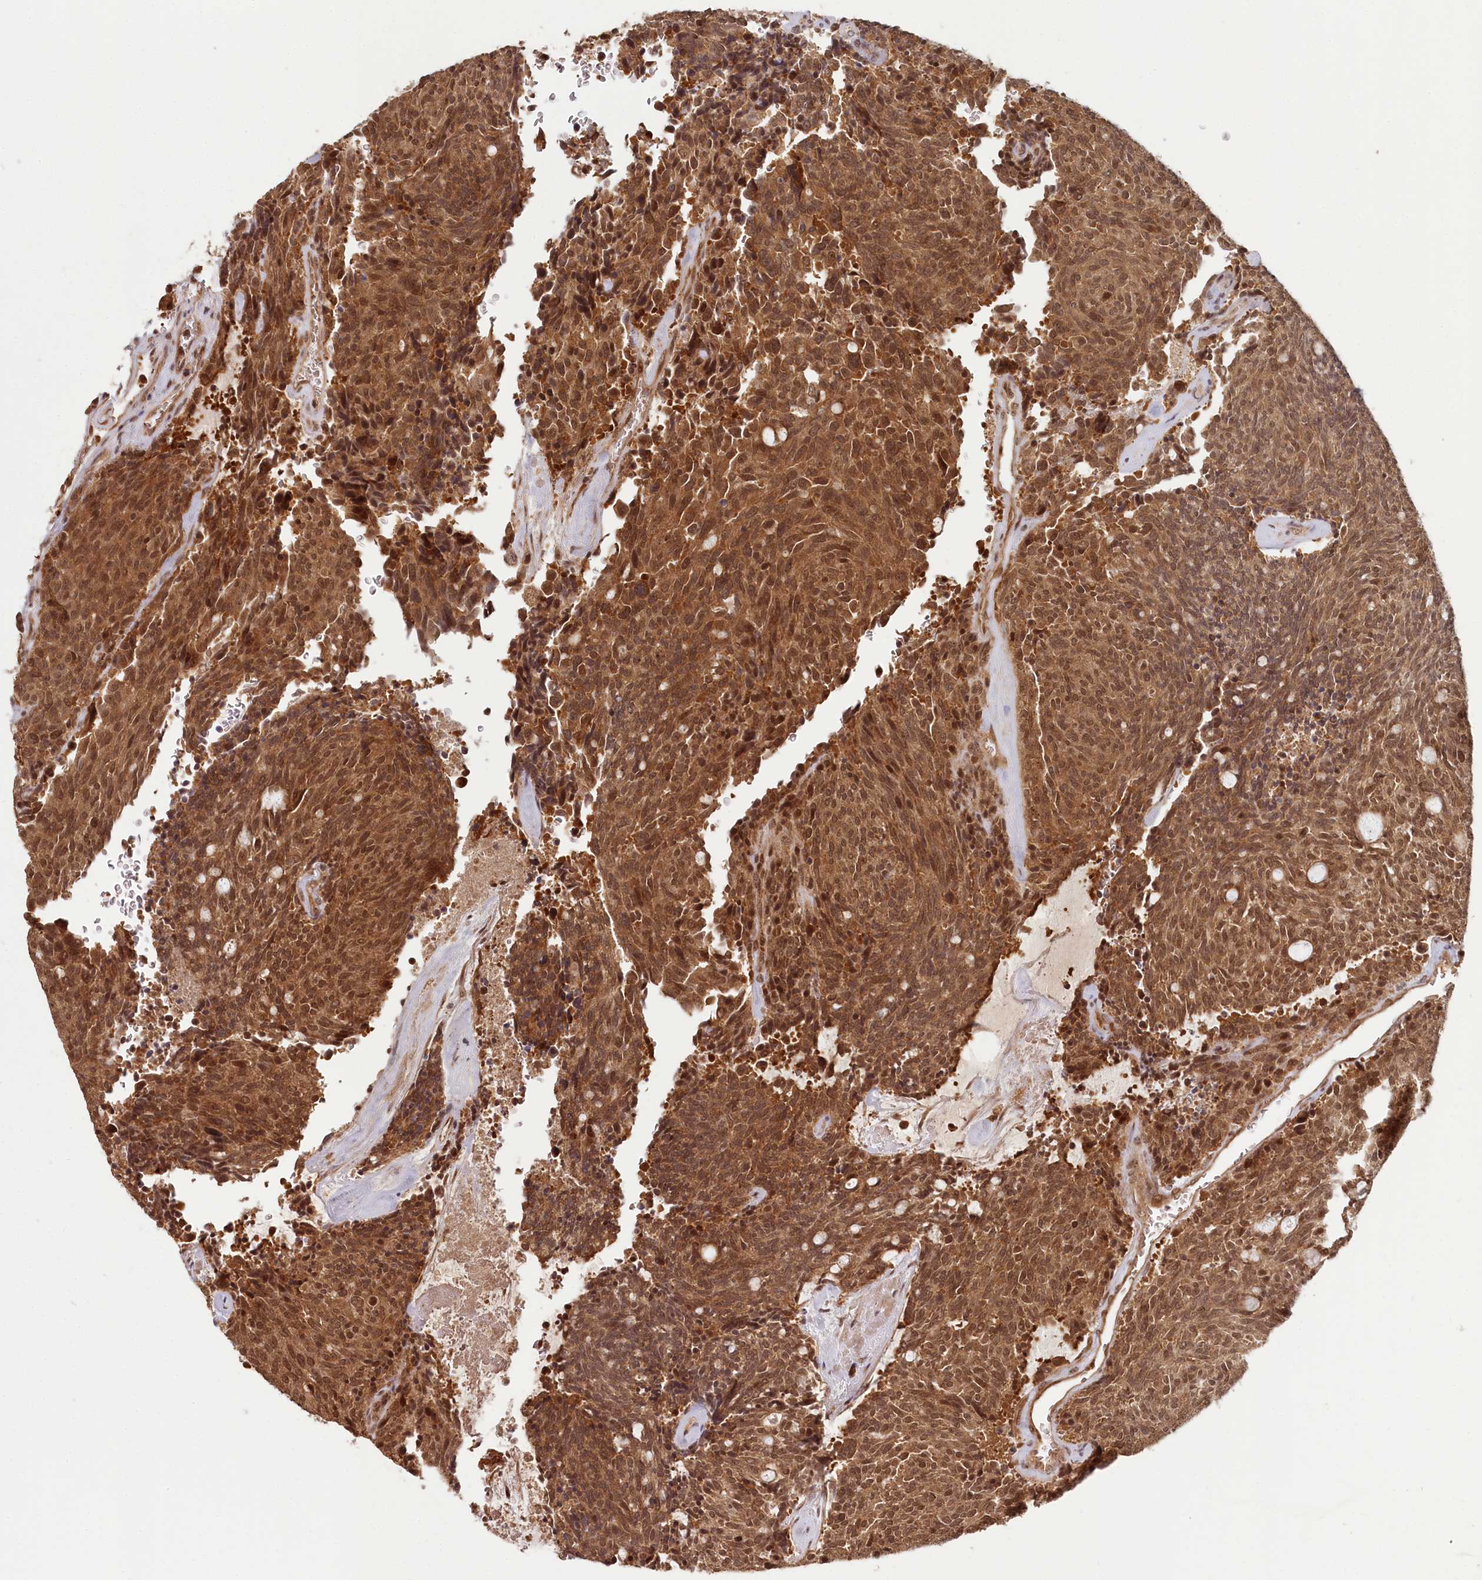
{"staining": {"intensity": "moderate", "quantity": ">75%", "location": "cytoplasmic/membranous,nuclear"}, "tissue": "carcinoid", "cell_type": "Tumor cells", "image_type": "cancer", "snomed": [{"axis": "morphology", "description": "Carcinoid, malignant, NOS"}, {"axis": "topography", "description": "Pancreas"}], "caption": "Brown immunohistochemical staining in human carcinoid reveals moderate cytoplasmic/membranous and nuclear staining in approximately >75% of tumor cells.", "gene": "WAPL", "patient": {"sex": "female", "age": 54}}